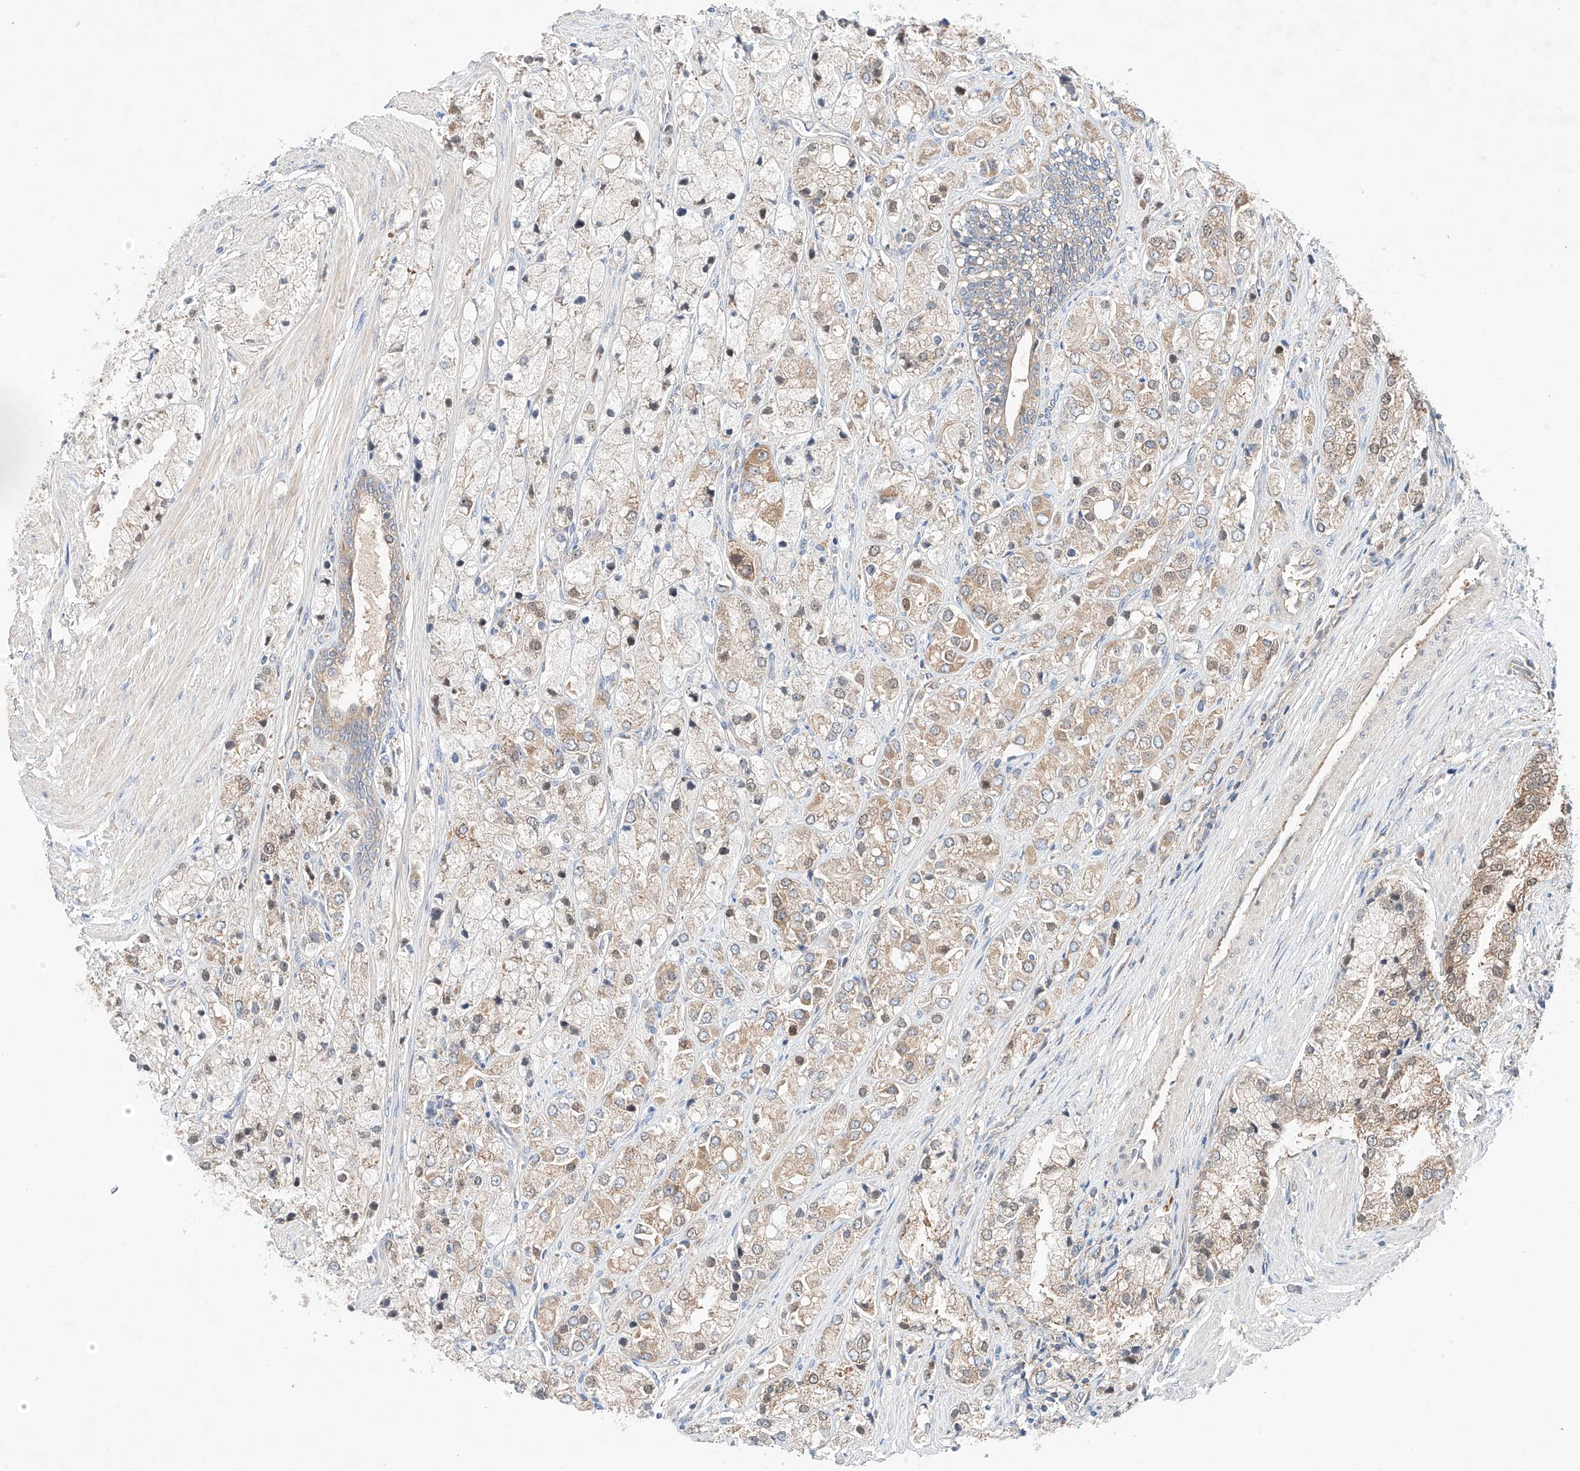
{"staining": {"intensity": "moderate", "quantity": "25%-75%", "location": "cytoplasmic/membranous,nuclear"}, "tissue": "prostate cancer", "cell_type": "Tumor cells", "image_type": "cancer", "snomed": [{"axis": "morphology", "description": "Adenocarcinoma, High grade"}, {"axis": "topography", "description": "Prostate"}], "caption": "Immunohistochemistry (IHC) of adenocarcinoma (high-grade) (prostate) reveals medium levels of moderate cytoplasmic/membranous and nuclear expression in about 25%-75% of tumor cells.", "gene": "RUSC1", "patient": {"sex": "male", "age": 50}}